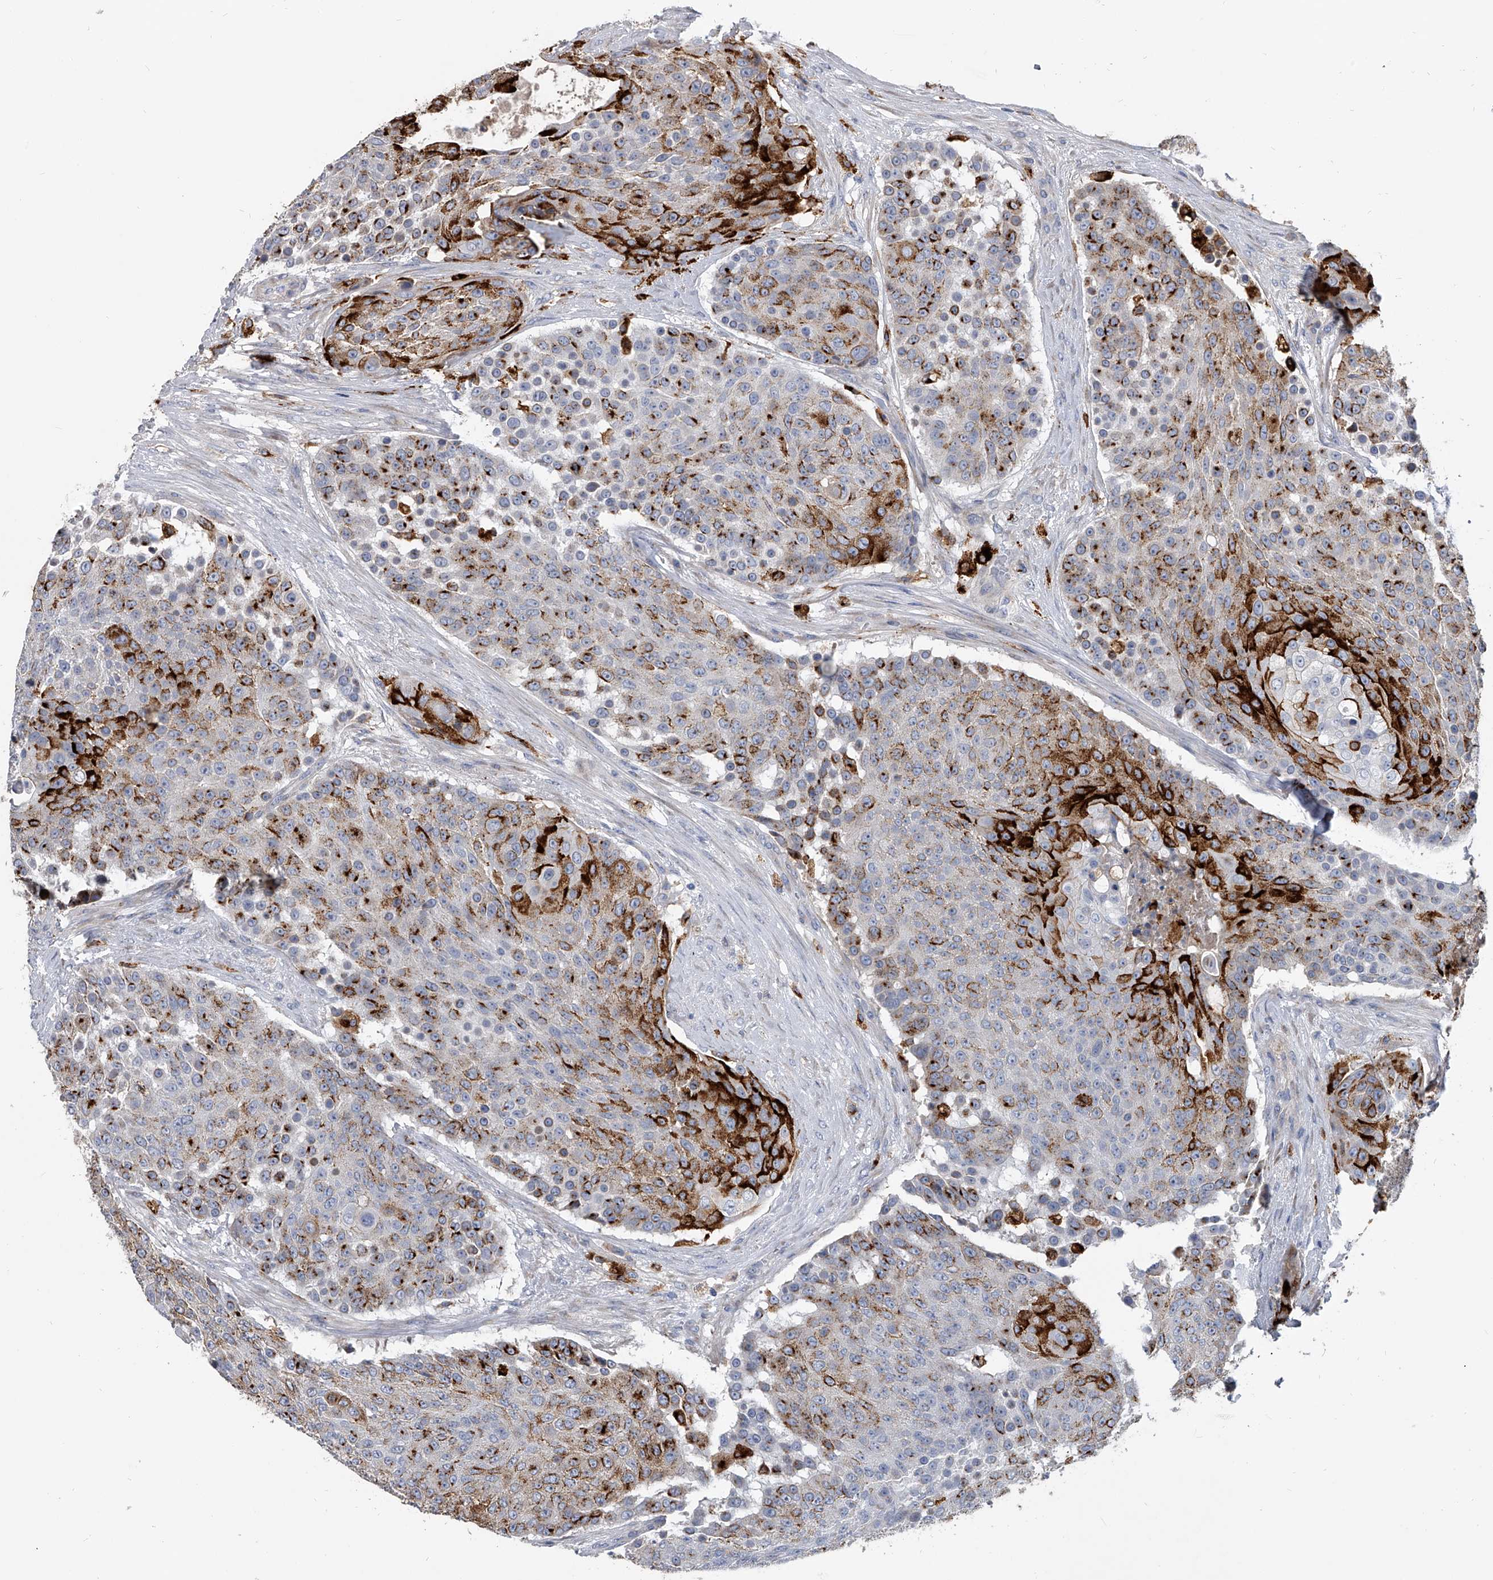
{"staining": {"intensity": "strong", "quantity": "25%-75%", "location": "cytoplasmic/membranous"}, "tissue": "urothelial cancer", "cell_type": "Tumor cells", "image_type": "cancer", "snomed": [{"axis": "morphology", "description": "Urothelial carcinoma, High grade"}, {"axis": "topography", "description": "Urinary bladder"}], "caption": "Protein positivity by immunohistochemistry (IHC) shows strong cytoplasmic/membranous staining in about 25%-75% of tumor cells in urothelial carcinoma (high-grade).", "gene": "SPP1", "patient": {"sex": "female", "age": 63}}